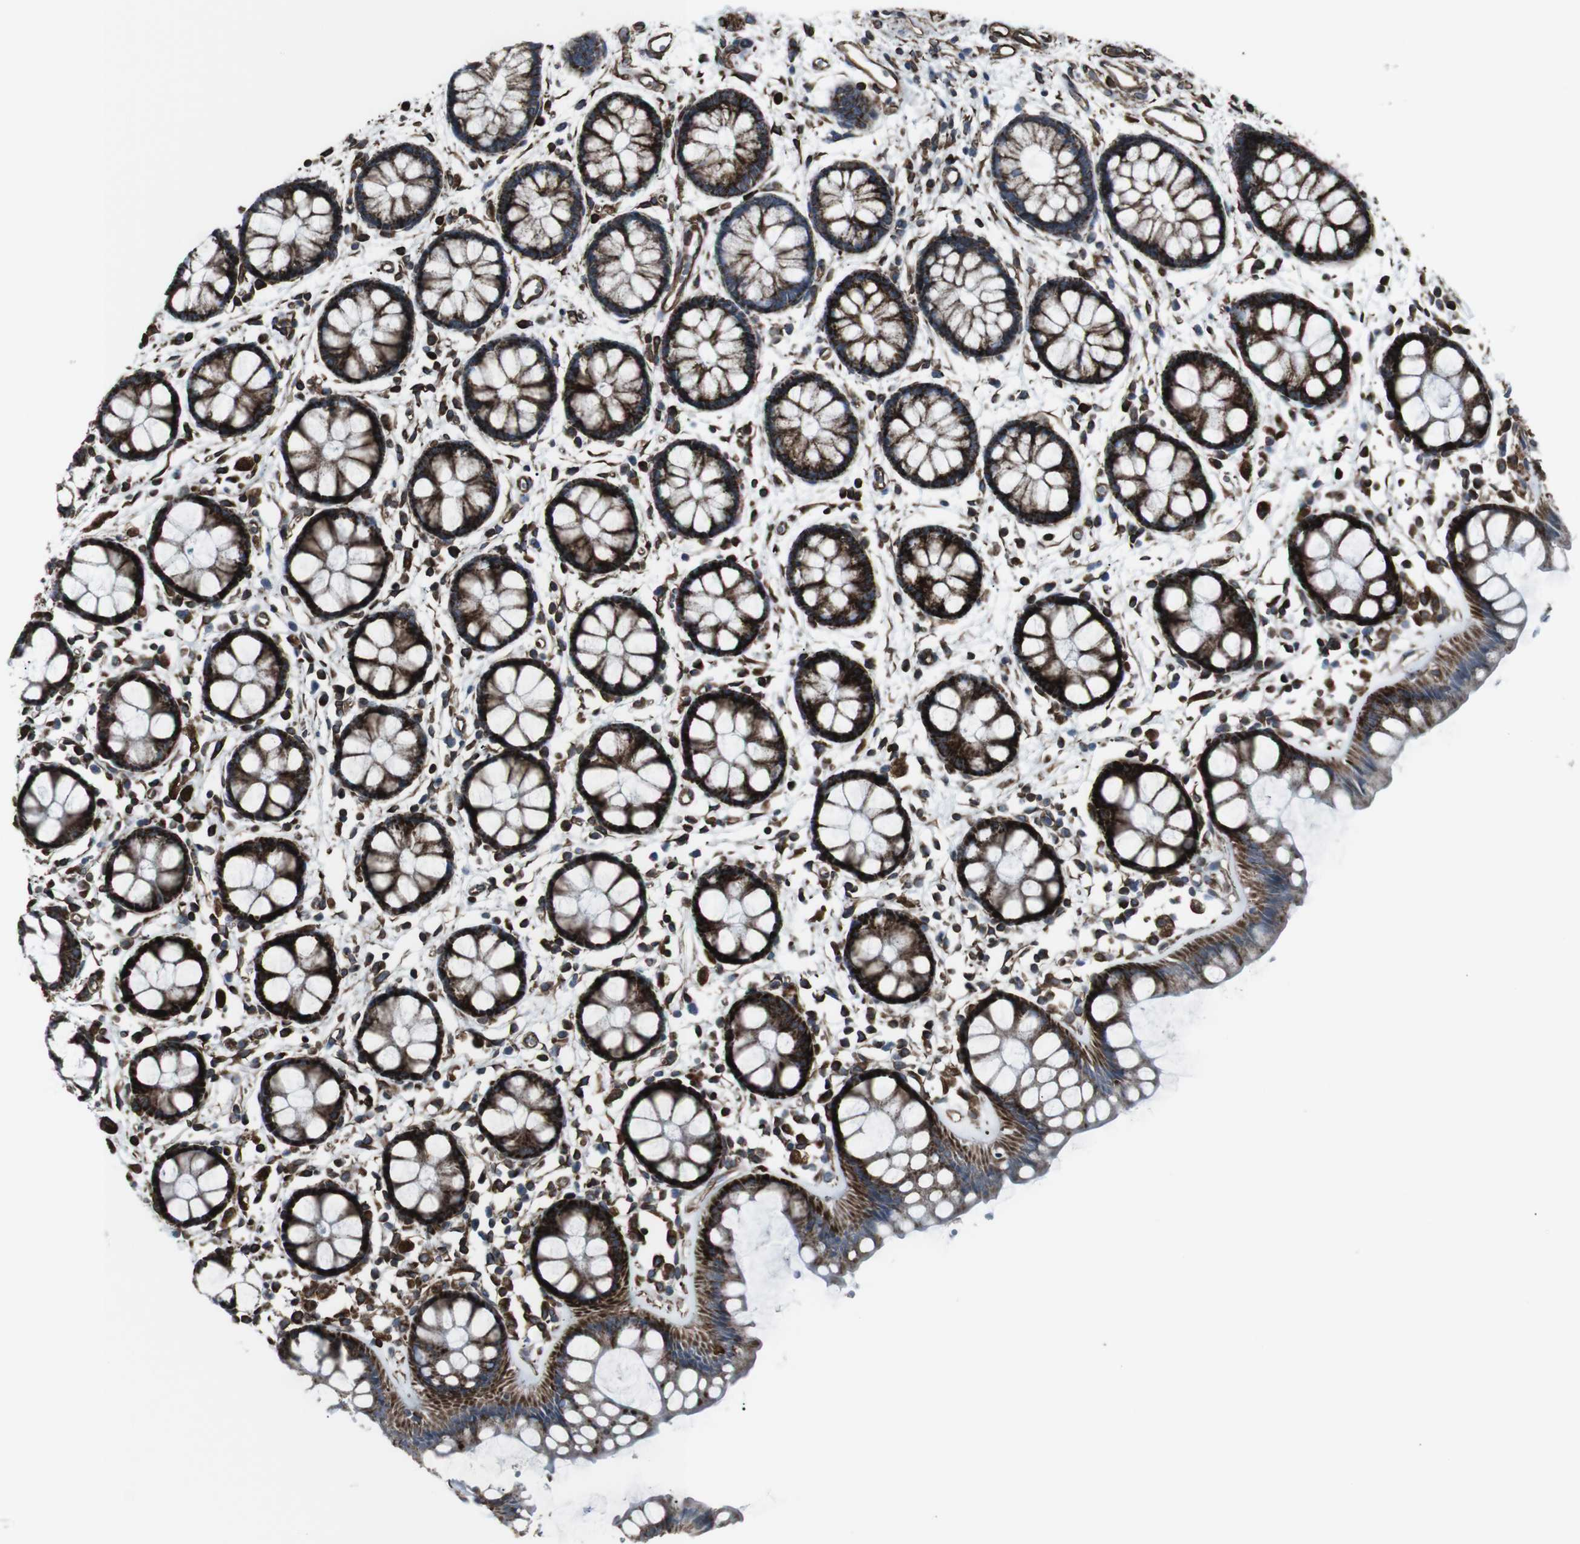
{"staining": {"intensity": "strong", "quantity": ">75%", "location": "cytoplasmic/membranous"}, "tissue": "rectum", "cell_type": "Glandular cells", "image_type": "normal", "snomed": [{"axis": "morphology", "description": "Normal tissue, NOS"}, {"axis": "topography", "description": "Rectum"}], "caption": "Approximately >75% of glandular cells in unremarkable human rectum exhibit strong cytoplasmic/membranous protein staining as visualized by brown immunohistochemical staining.", "gene": "TMEM141", "patient": {"sex": "female", "age": 66}}